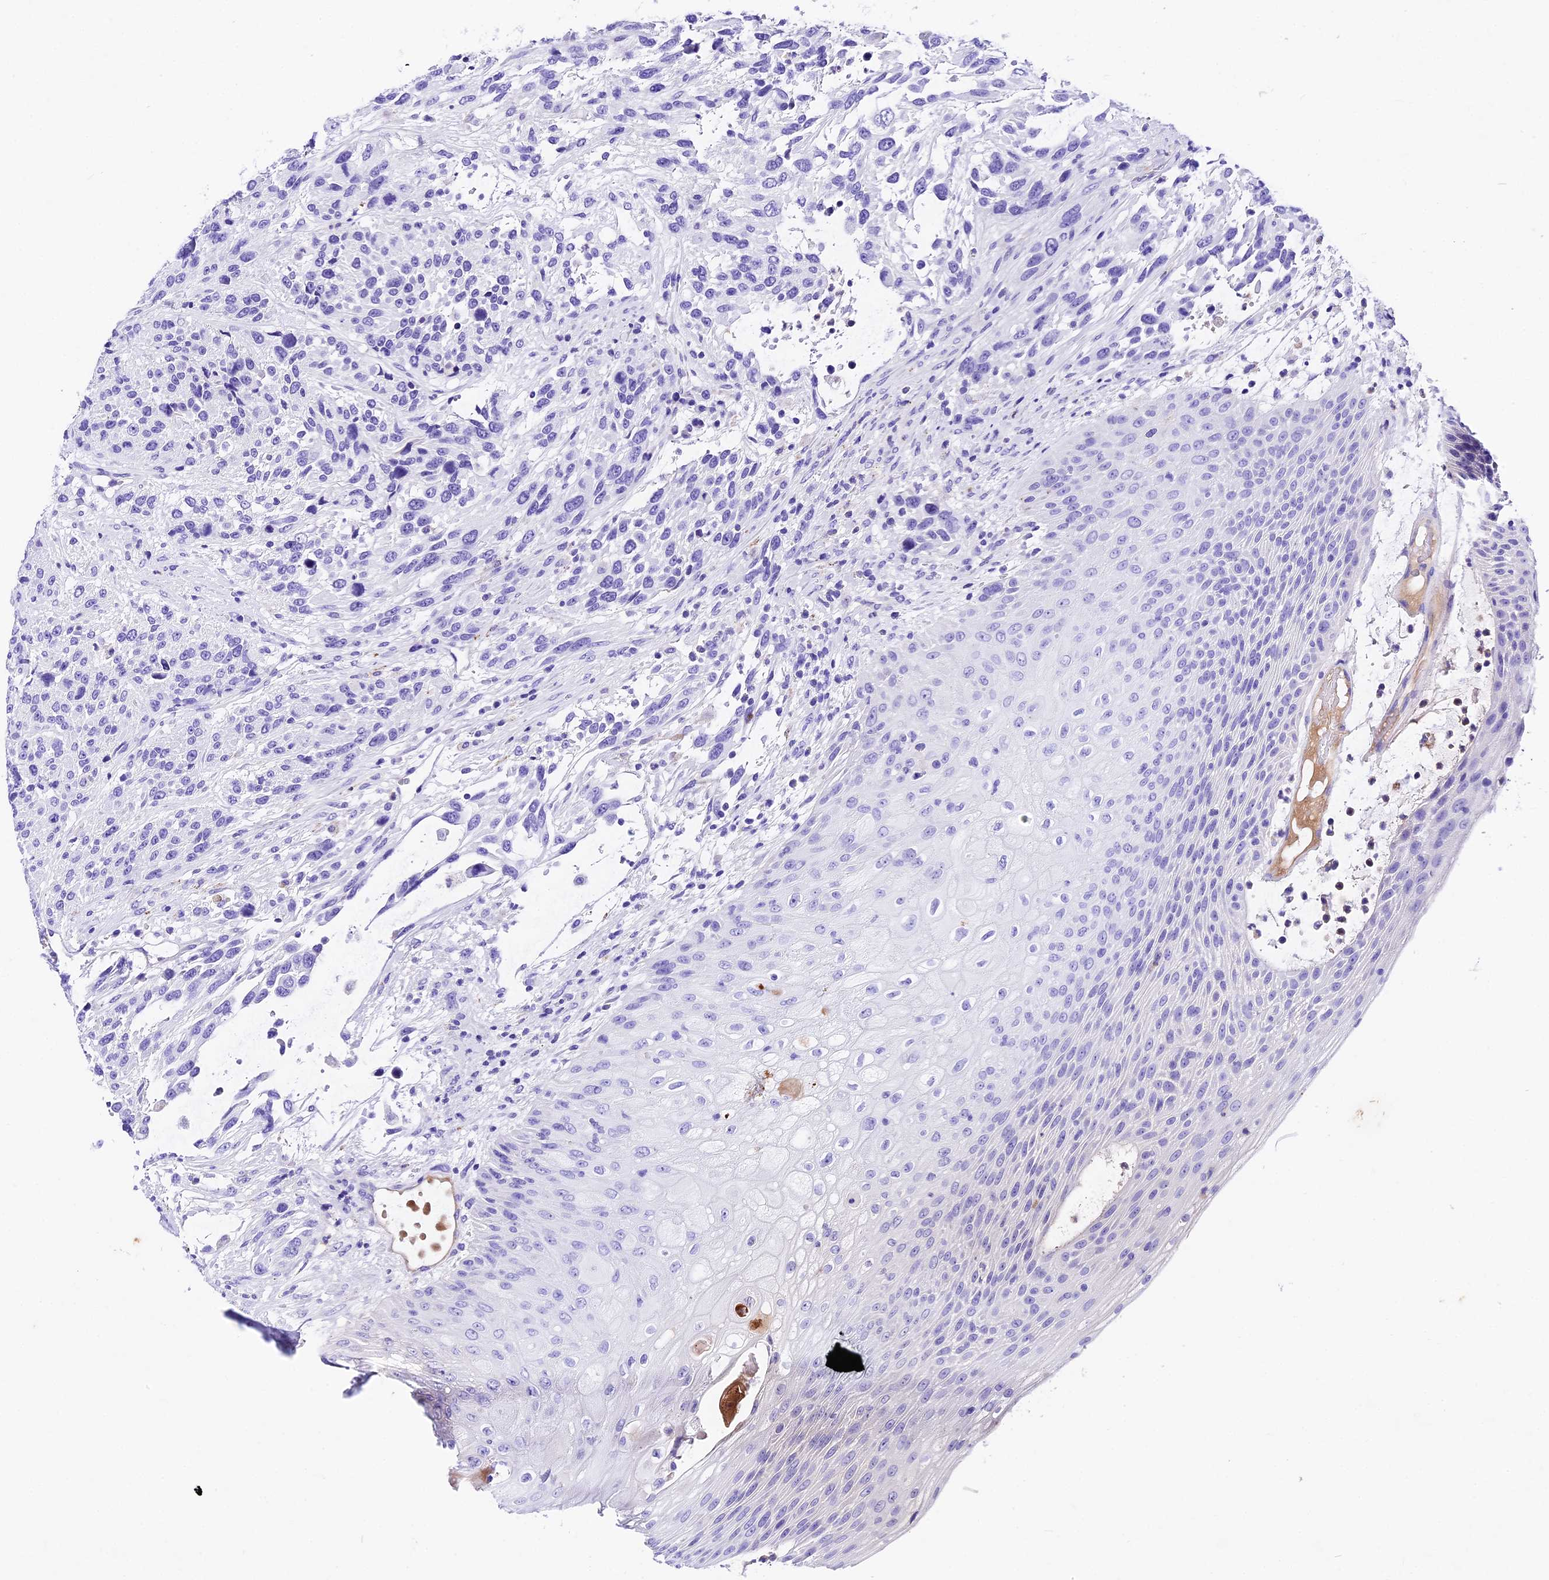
{"staining": {"intensity": "negative", "quantity": "none", "location": "none"}, "tissue": "urothelial cancer", "cell_type": "Tumor cells", "image_type": "cancer", "snomed": [{"axis": "morphology", "description": "Urothelial carcinoma, High grade"}, {"axis": "topography", "description": "Urinary bladder"}], "caption": "High magnification brightfield microscopy of urothelial cancer stained with DAB (3,3'-diaminobenzidine) (brown) and counterstained with hematoxylin (blue): tumor cells show no significant positivity.", "gene": "PSG11", "patient": {"sex": "female", "age": 70}}